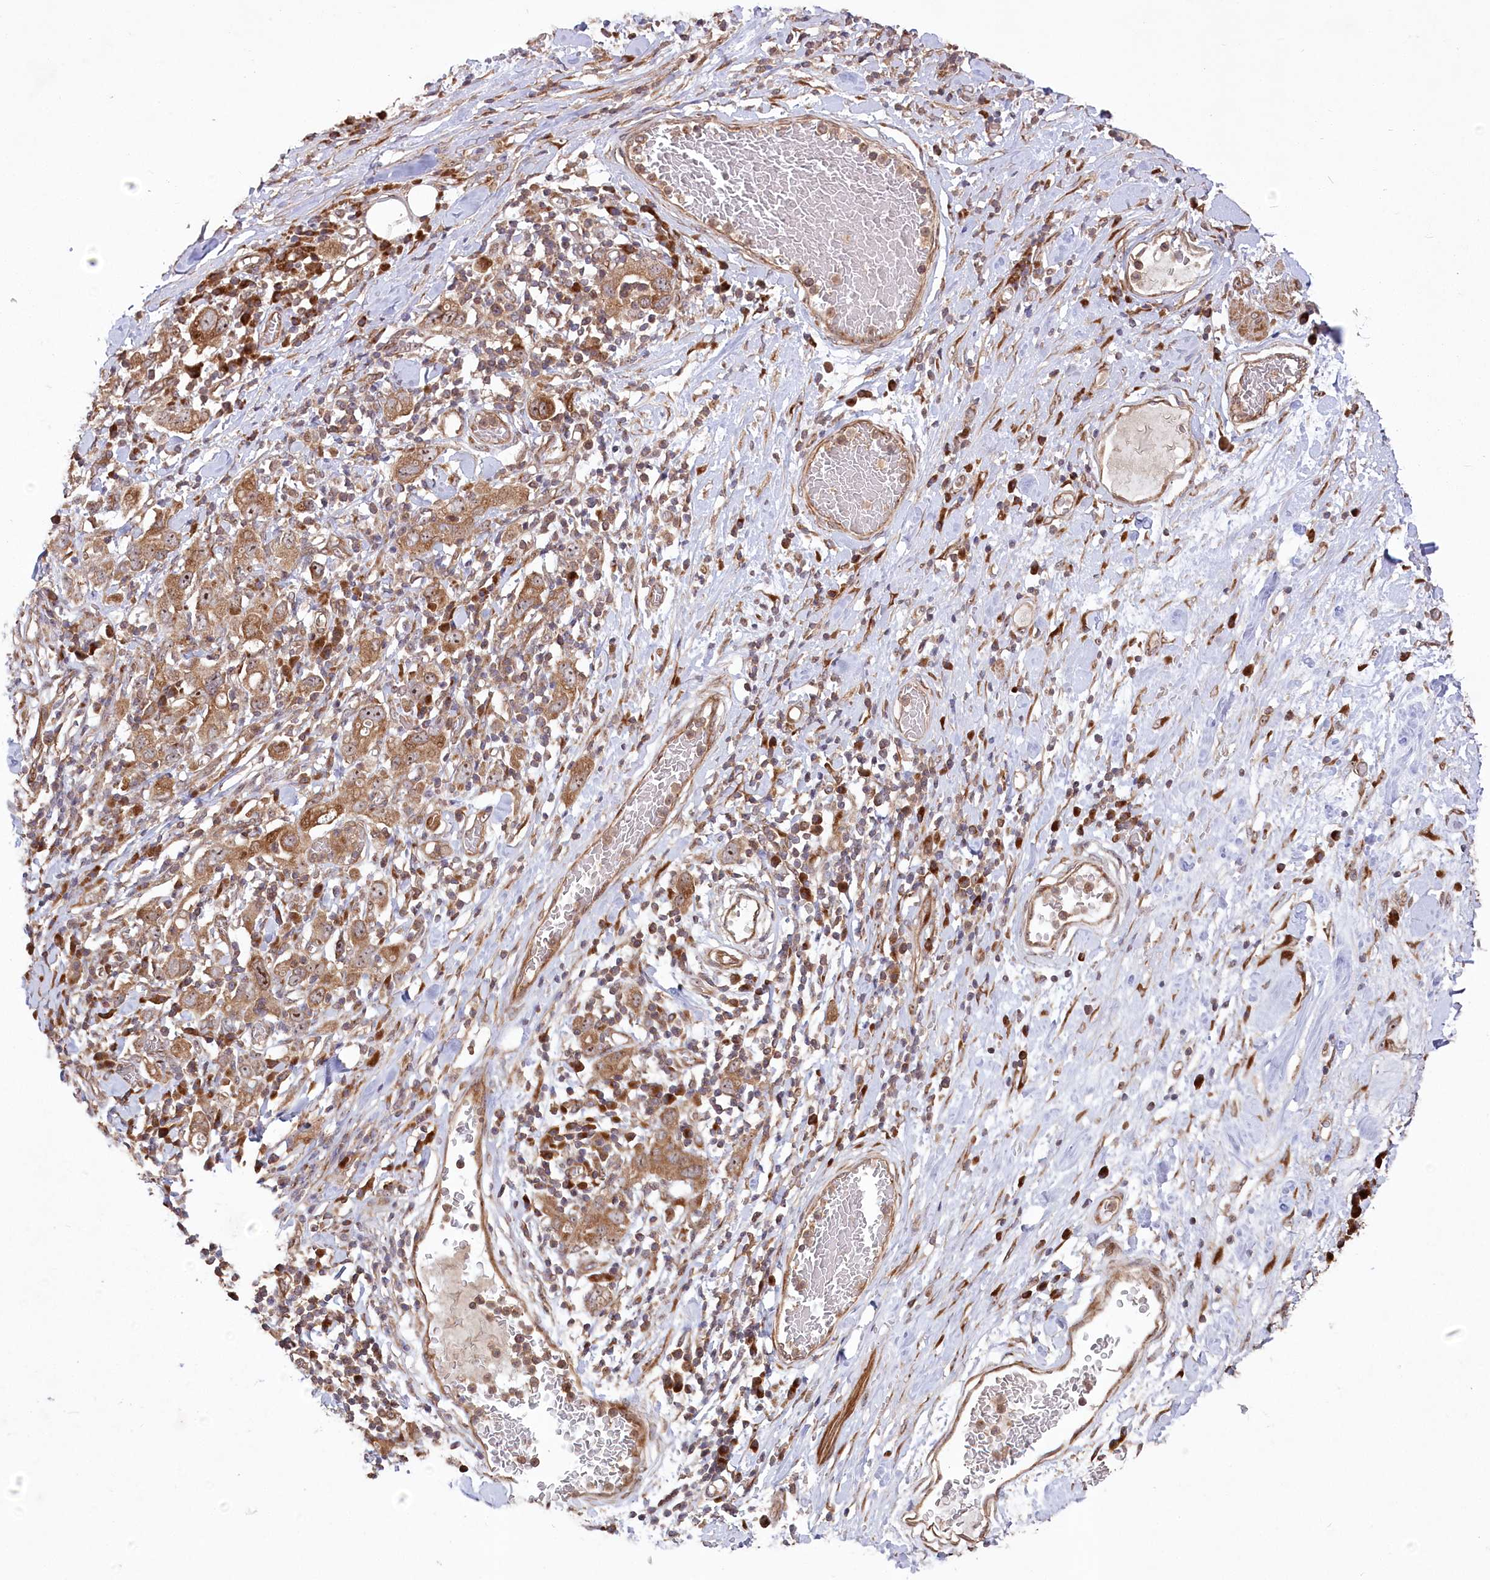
{"staining": {"intensity": "moderate", "quantity": ">75%", "location": "cytoplasmic/membranous,nuclear"}, "tissue": "stomach cancer", "cell_type": "Tumor cells", "image_type": "cancer", "snomed": [{"axis": "morphology", "description": "Adenocarcinoma, NOS"}, {"axis": "topography", "description": "Stomach, upper"}], "caption": "Human adenocarcinoma (stomach) stained with a protein marker displays moderate staining in tumor cells.", "gene": "TBCA", "patient": {"sex": "male", "age": 62}}